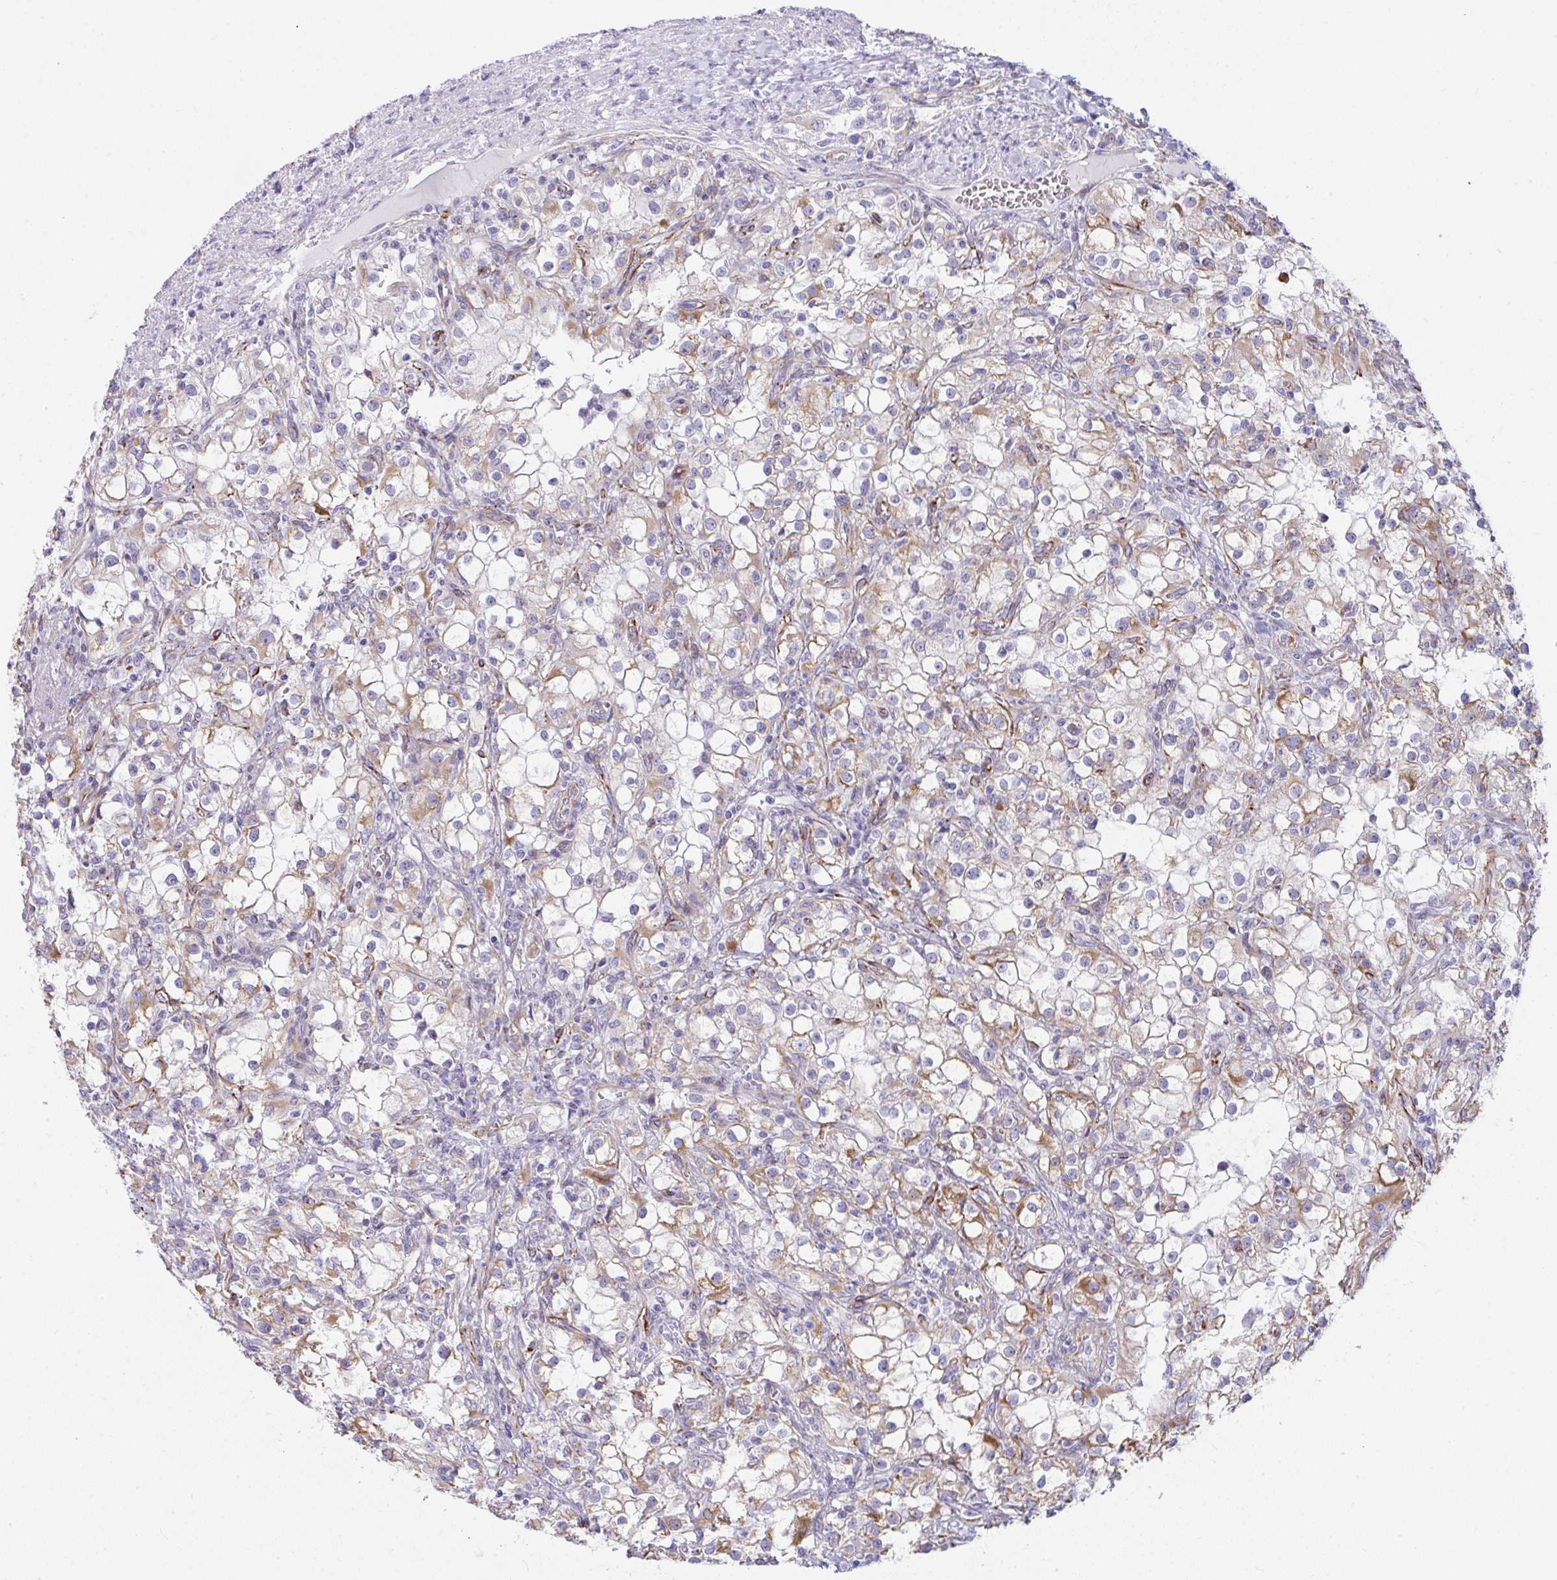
{"staining": {"intensity": "moderate", "quantity": "25%-75%", "location": "cytoplasmic/membranous"}, "tissue": "renal cancer", "cell_type": "Tumor cells", "image_type": "cancer", "snomed": [{"axis": "morphology", "description": "Adenocarcinoma, NOS"}, {"axis": "topography", "description": "Kidney"}], "caption": "Immunohistochemical staining of renal adenocarcinoma exhibits medium levels of moderate cytoplasmic/membranous protein staining in about 25%-75% of tumor cells.", "gene": "SLC35B1", "patient": {"sex": "female", "age": 74}}